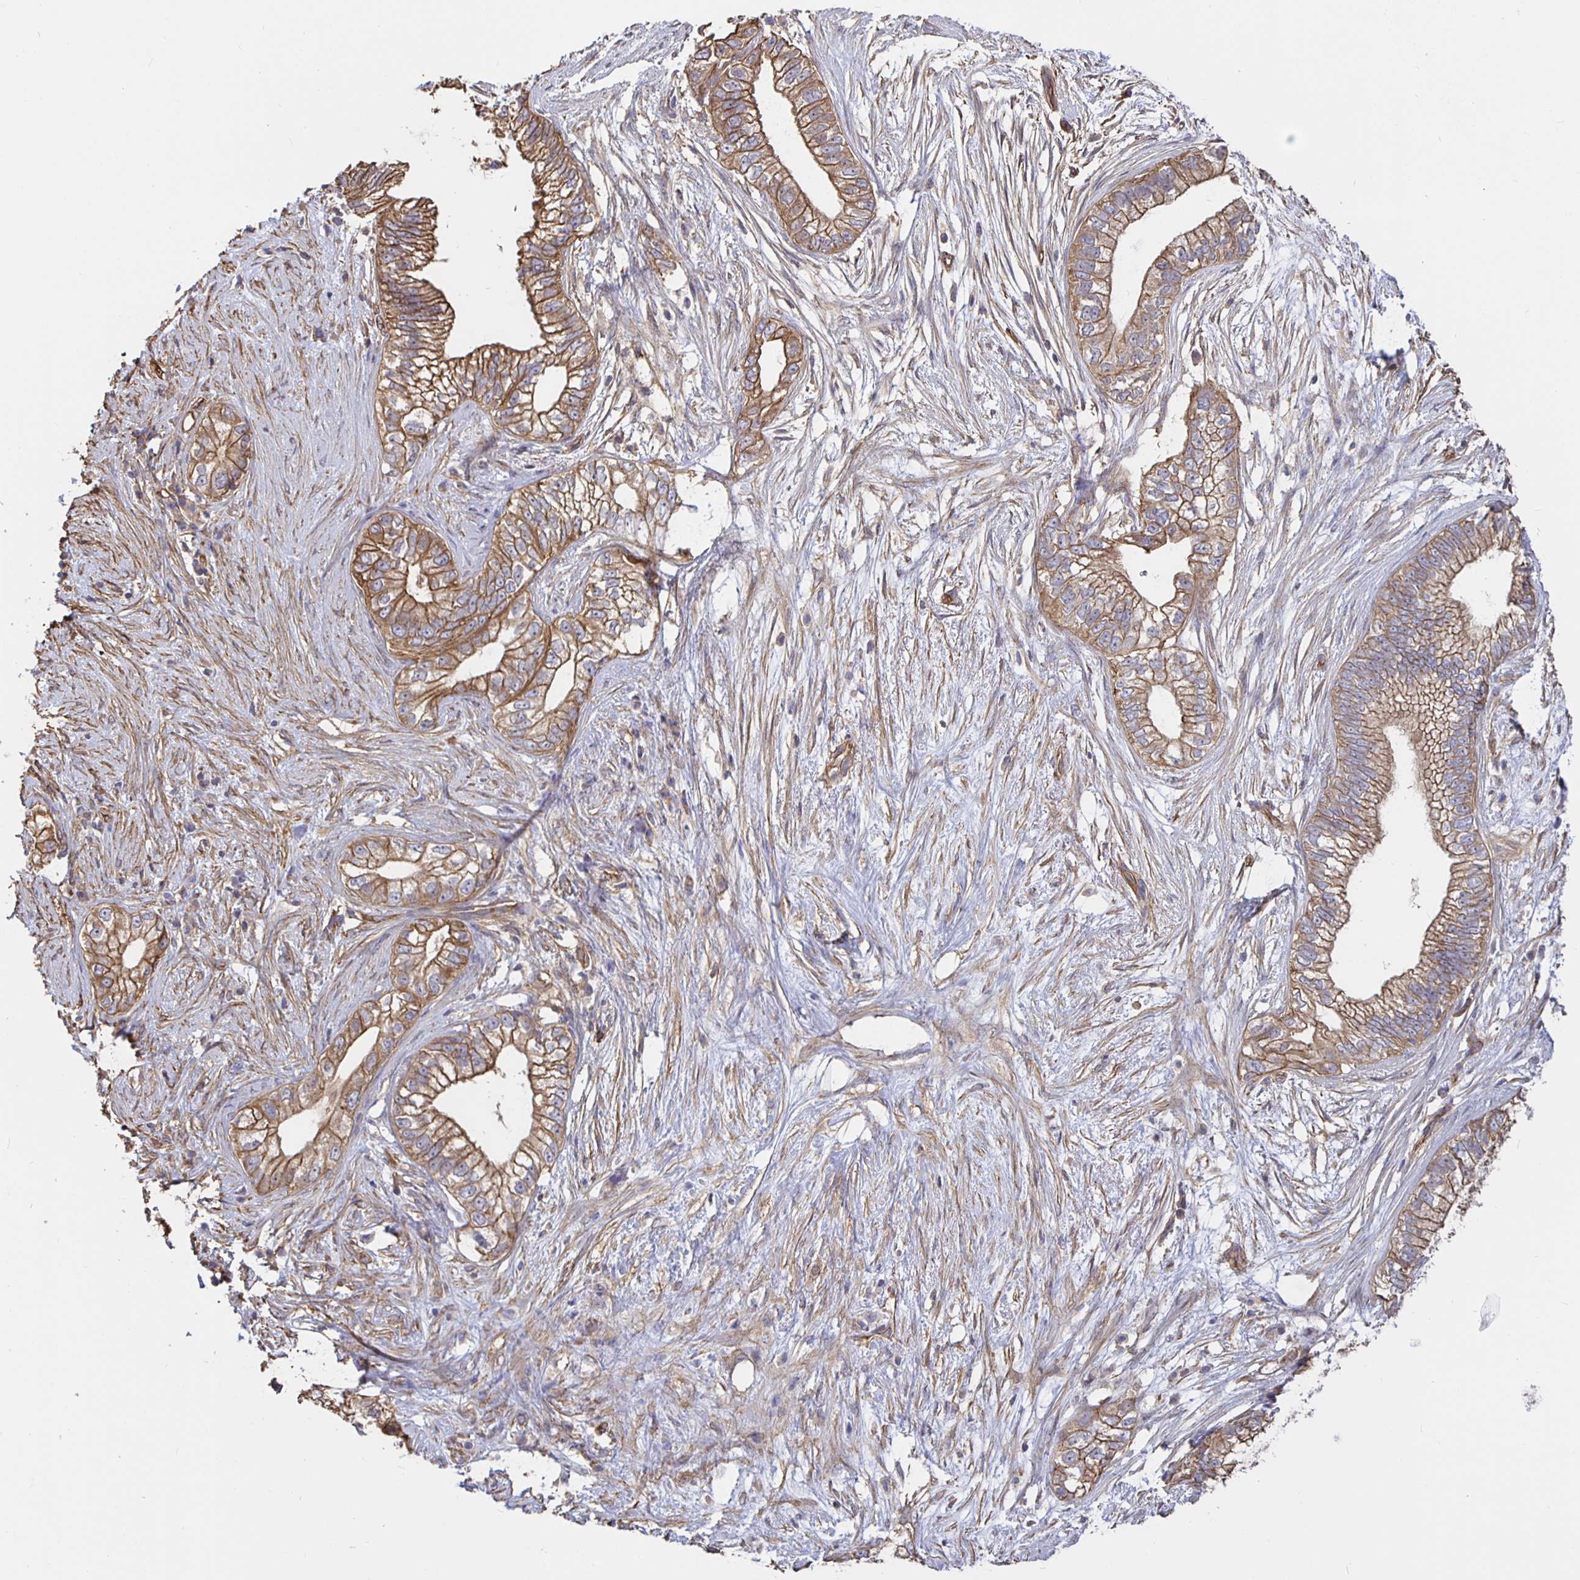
{"staining": {"intensity": "moderate", "quantity": ">75%", "location": "cytoplasmic/membranous"}, "tissue": "pancreatic cancer", "cell_type": "Tumor cells", "image_type": "cancer", "snomed": [{"axis": "morphology", "description": "Adenocarcinoma, NOS"}, {"axis": "topography", "description": "Pancreas"}], "caption": "Immunohistochemical staining of human pancreatic adenocarcinoma exhibits medium levels of moderate cytoplasmic/membranous protein expression in approximately >75% of tumor cells.", "gene": "ARHGEF39", "patient": {"sex": "male", "age": 70}}